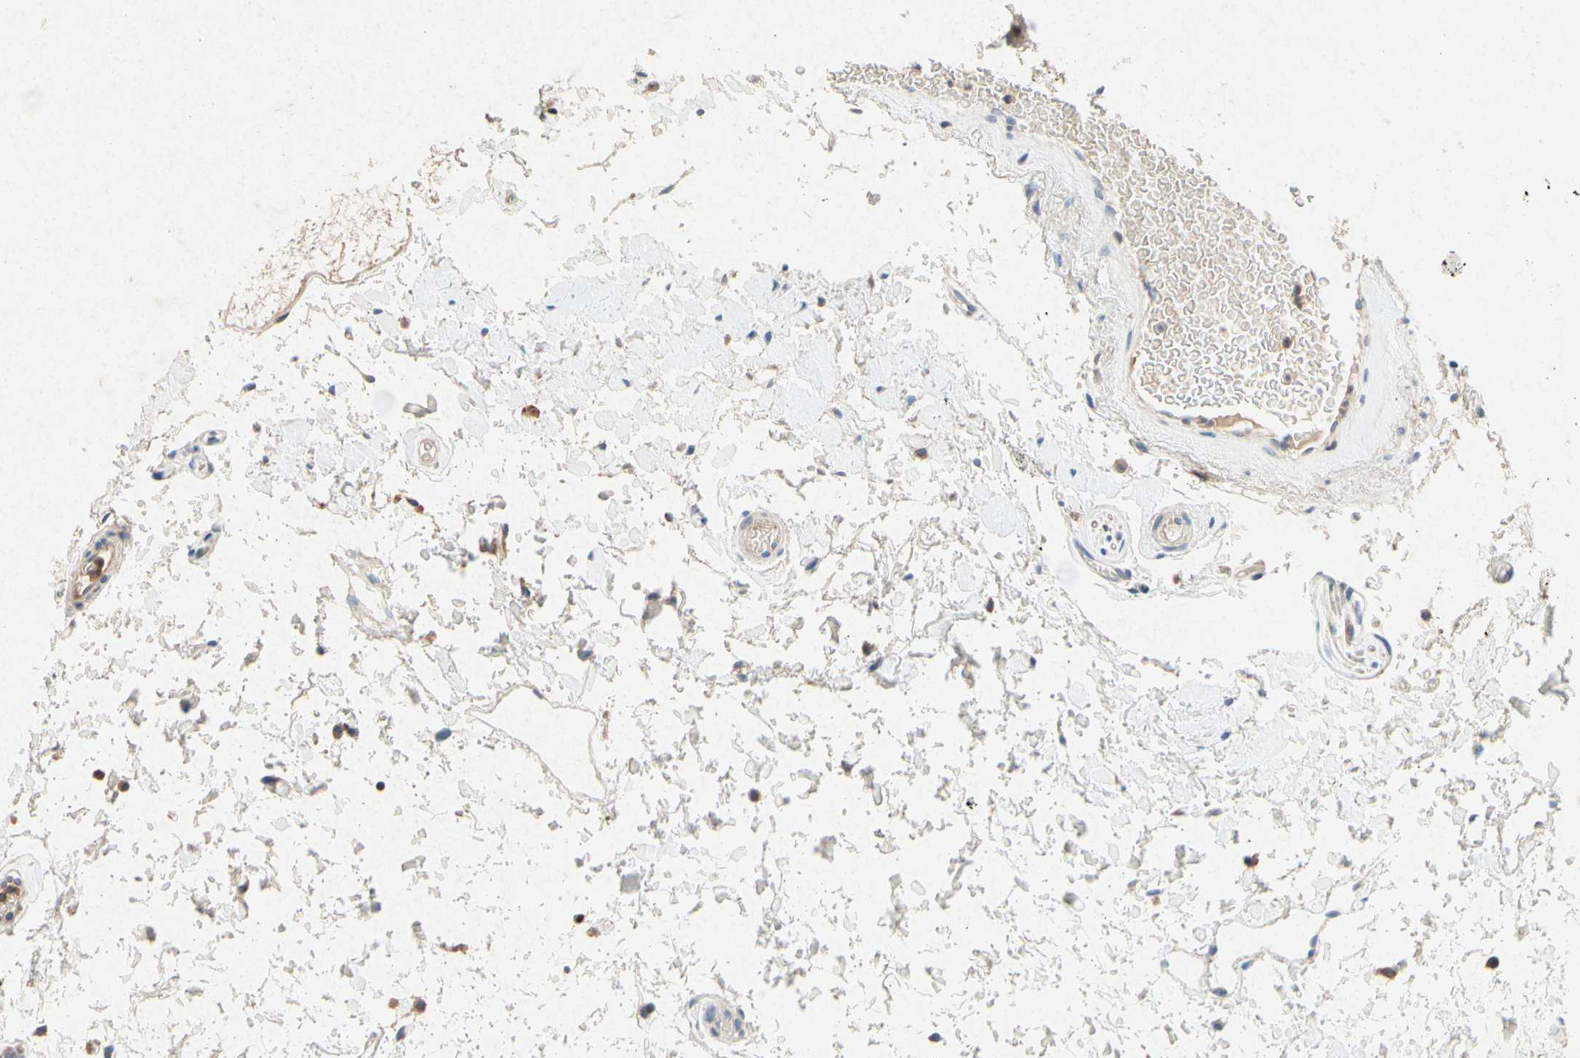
{"staining": {"intensity": "moderate", "quantity": ">75%", "location": "cytoplasmic/membranous"}, "tissue": "oral mucosa", "cell_type": "Squamous epithelial cells", "image_type": "normal", "snomed": [{"axis": "morphology", "description": "Normal tissue, NOS"}, {"axis": "morphology", "description": "Squamous cell carcinoma, NOS"}, {"axis": "topography", "description": "Skeletal muscle"}, {"axis": "topography", "description": "Oral tissue"}, {"axis": "topography", "description": "Head-Neck"}], "caption": "A photomicrograph showing moderate cytoplasmic/membranous expression in about >75% of squamous epithelial cells in unremarkable oral mucosa, as visualized by brown immunohistochemical staining.", "gene": "RPS6KA1", "patient": {"sex": "male", "age": 71}}